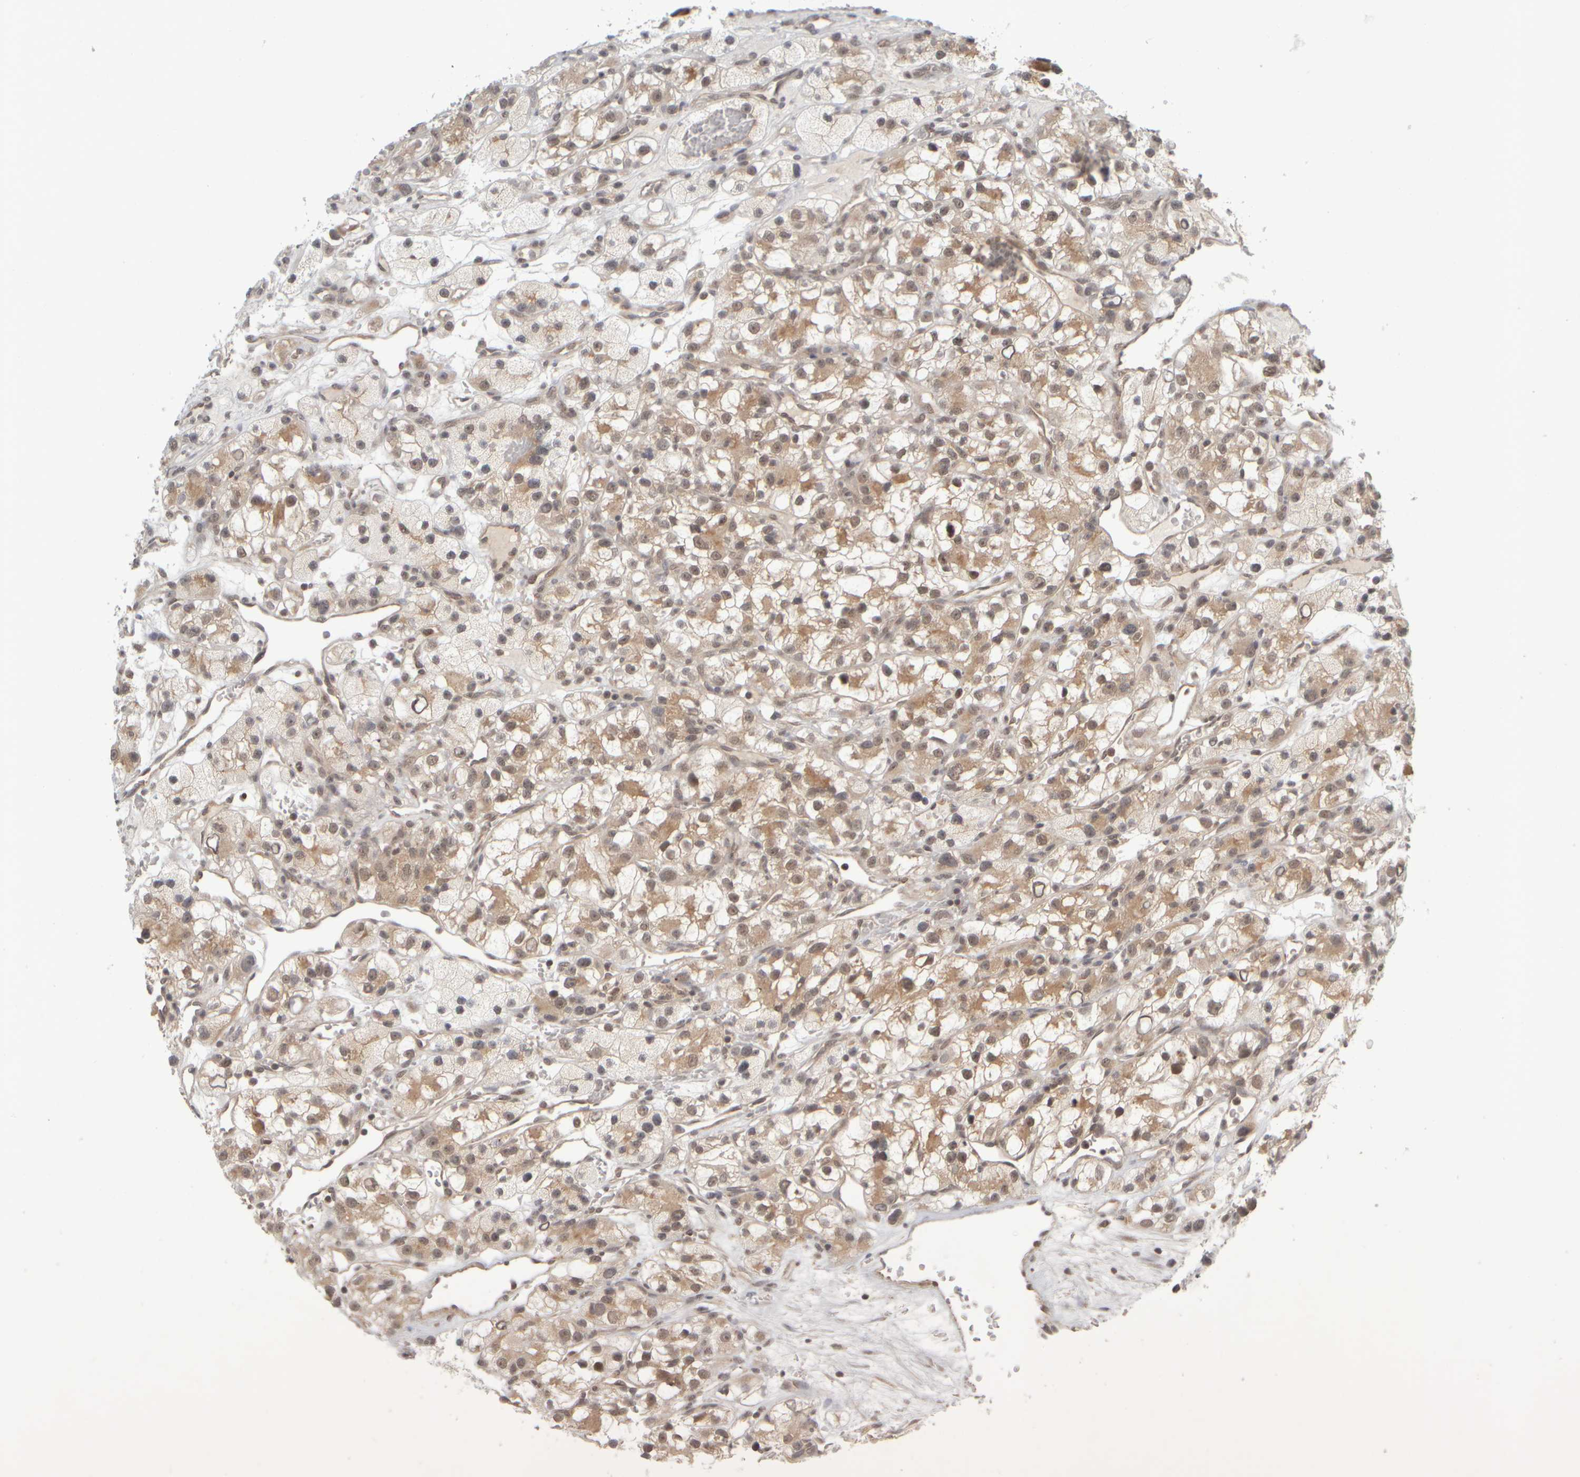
{"staining": {"intensity": "weak", "quantity": ">75%", "location": "cytoplasmic/membranous"}, "tissue": "renal cancer", "cell_type": "Tumor cells", "image_type": "cancer", "snomed": [{"axis": "morphology", "description": "Adenocarcinoma, NOS"}, {"axis": "topography", "description": "Kidney"}], "caption": "A brown stain highlights weak cytoplasmic/membranous expression of a protein in adenocarcinoma (renal) tumor cells. The staining was performed using DAB (3,3'-diaminobenzidine), with brown indicating positive protein expression. Nuclei are stained blue with hematoxylin.", "gene": "SYNRG", "patient": {"sex": "female", "age": 57}}